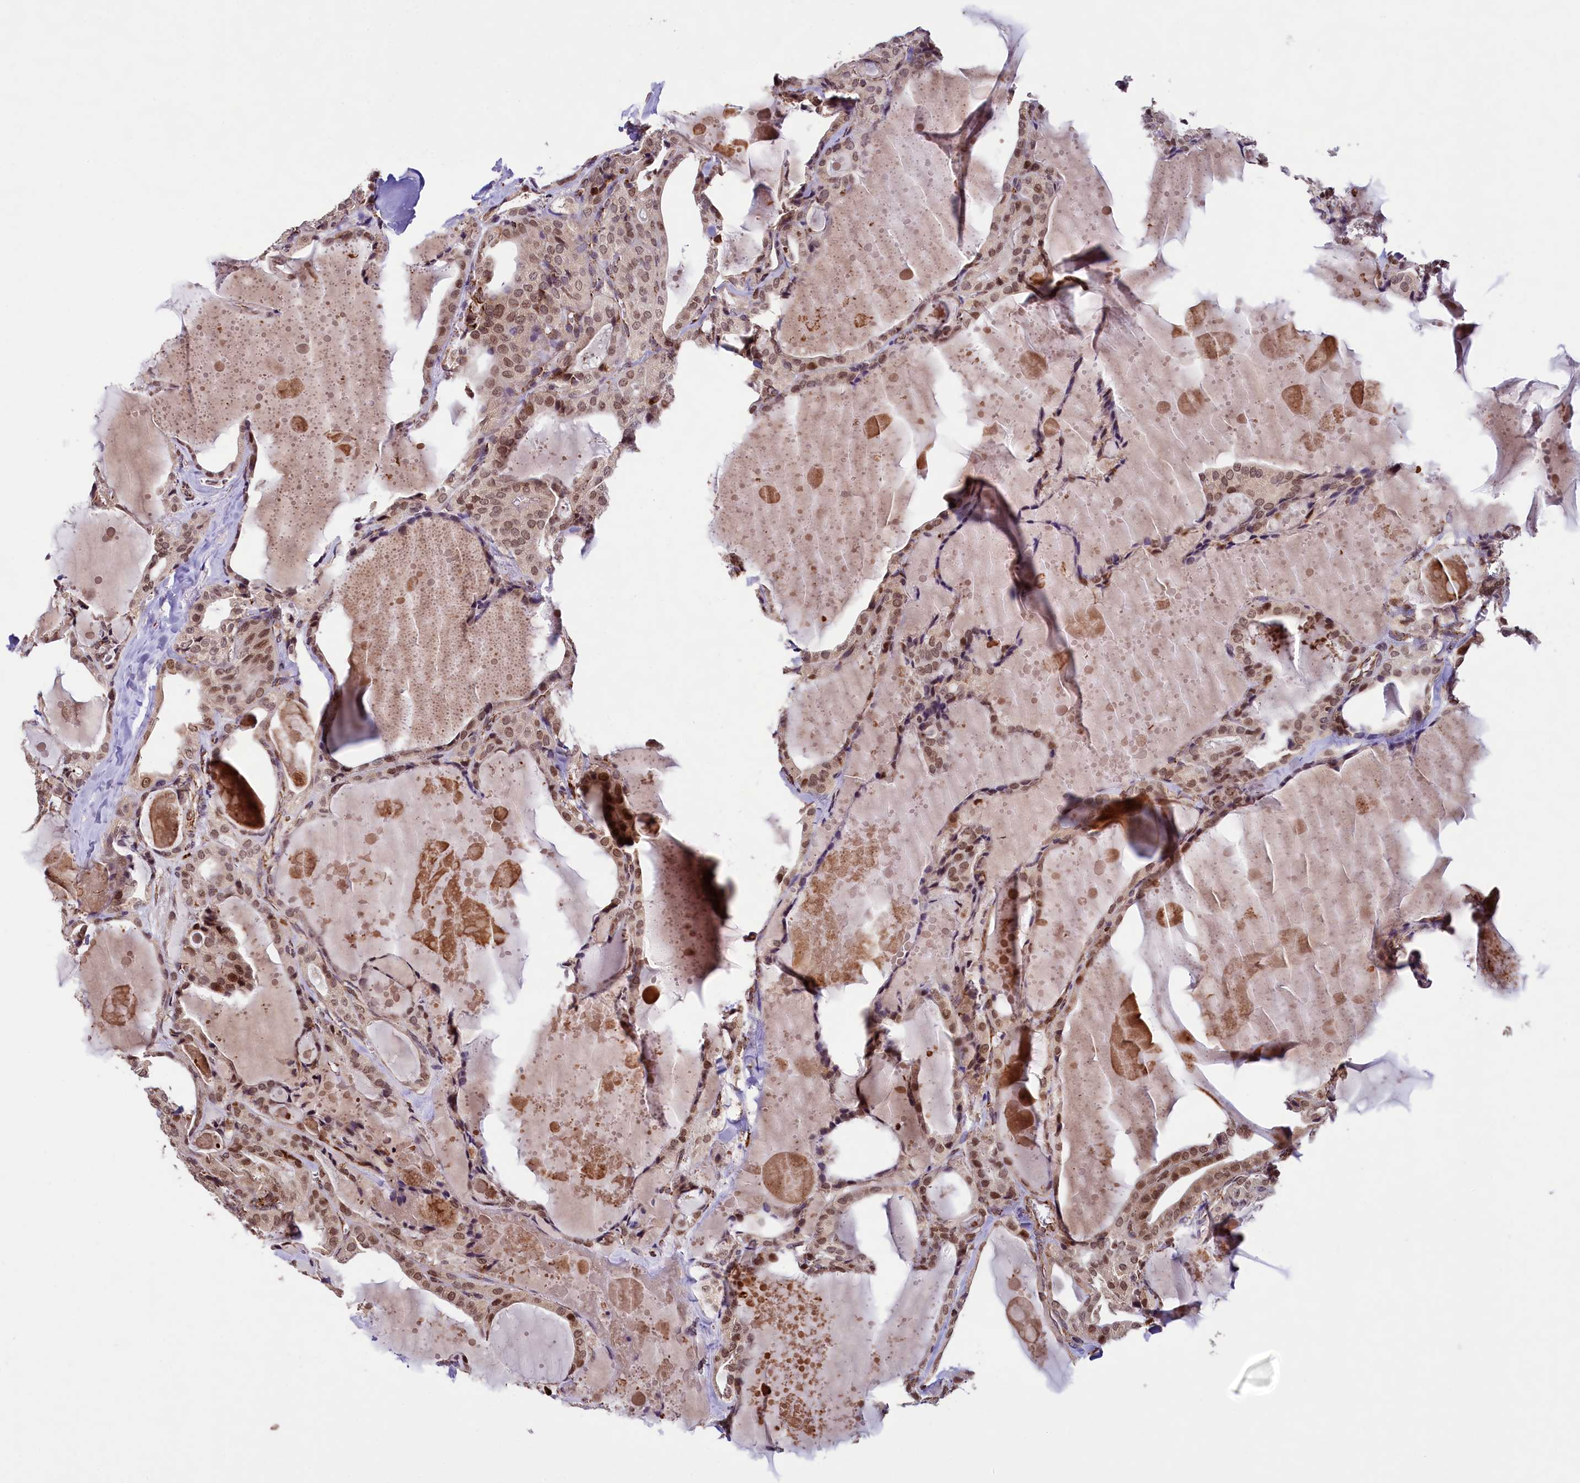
{"staining": {"intensity": "weak", "quantity": ">75%", "location": "nuclear"}, "tissue": "thyroid cancer", "cell_type": "Tumor cells", "image_type": "cancer", "snomed": [{"axis": "morphology", "description": "Papillary adenocarcinoma, NOS"}, {"axis": "topography", "description": "Thyroid gland"}], "caption": "Immunohistochemical staining of human papillary adenocarcinoma (thyroid) reveals low levels of weak nuclear positivity in about >75% of tumor cells.", "gene": "KLC2", "patient": {"sex": "male", "age": 52}}